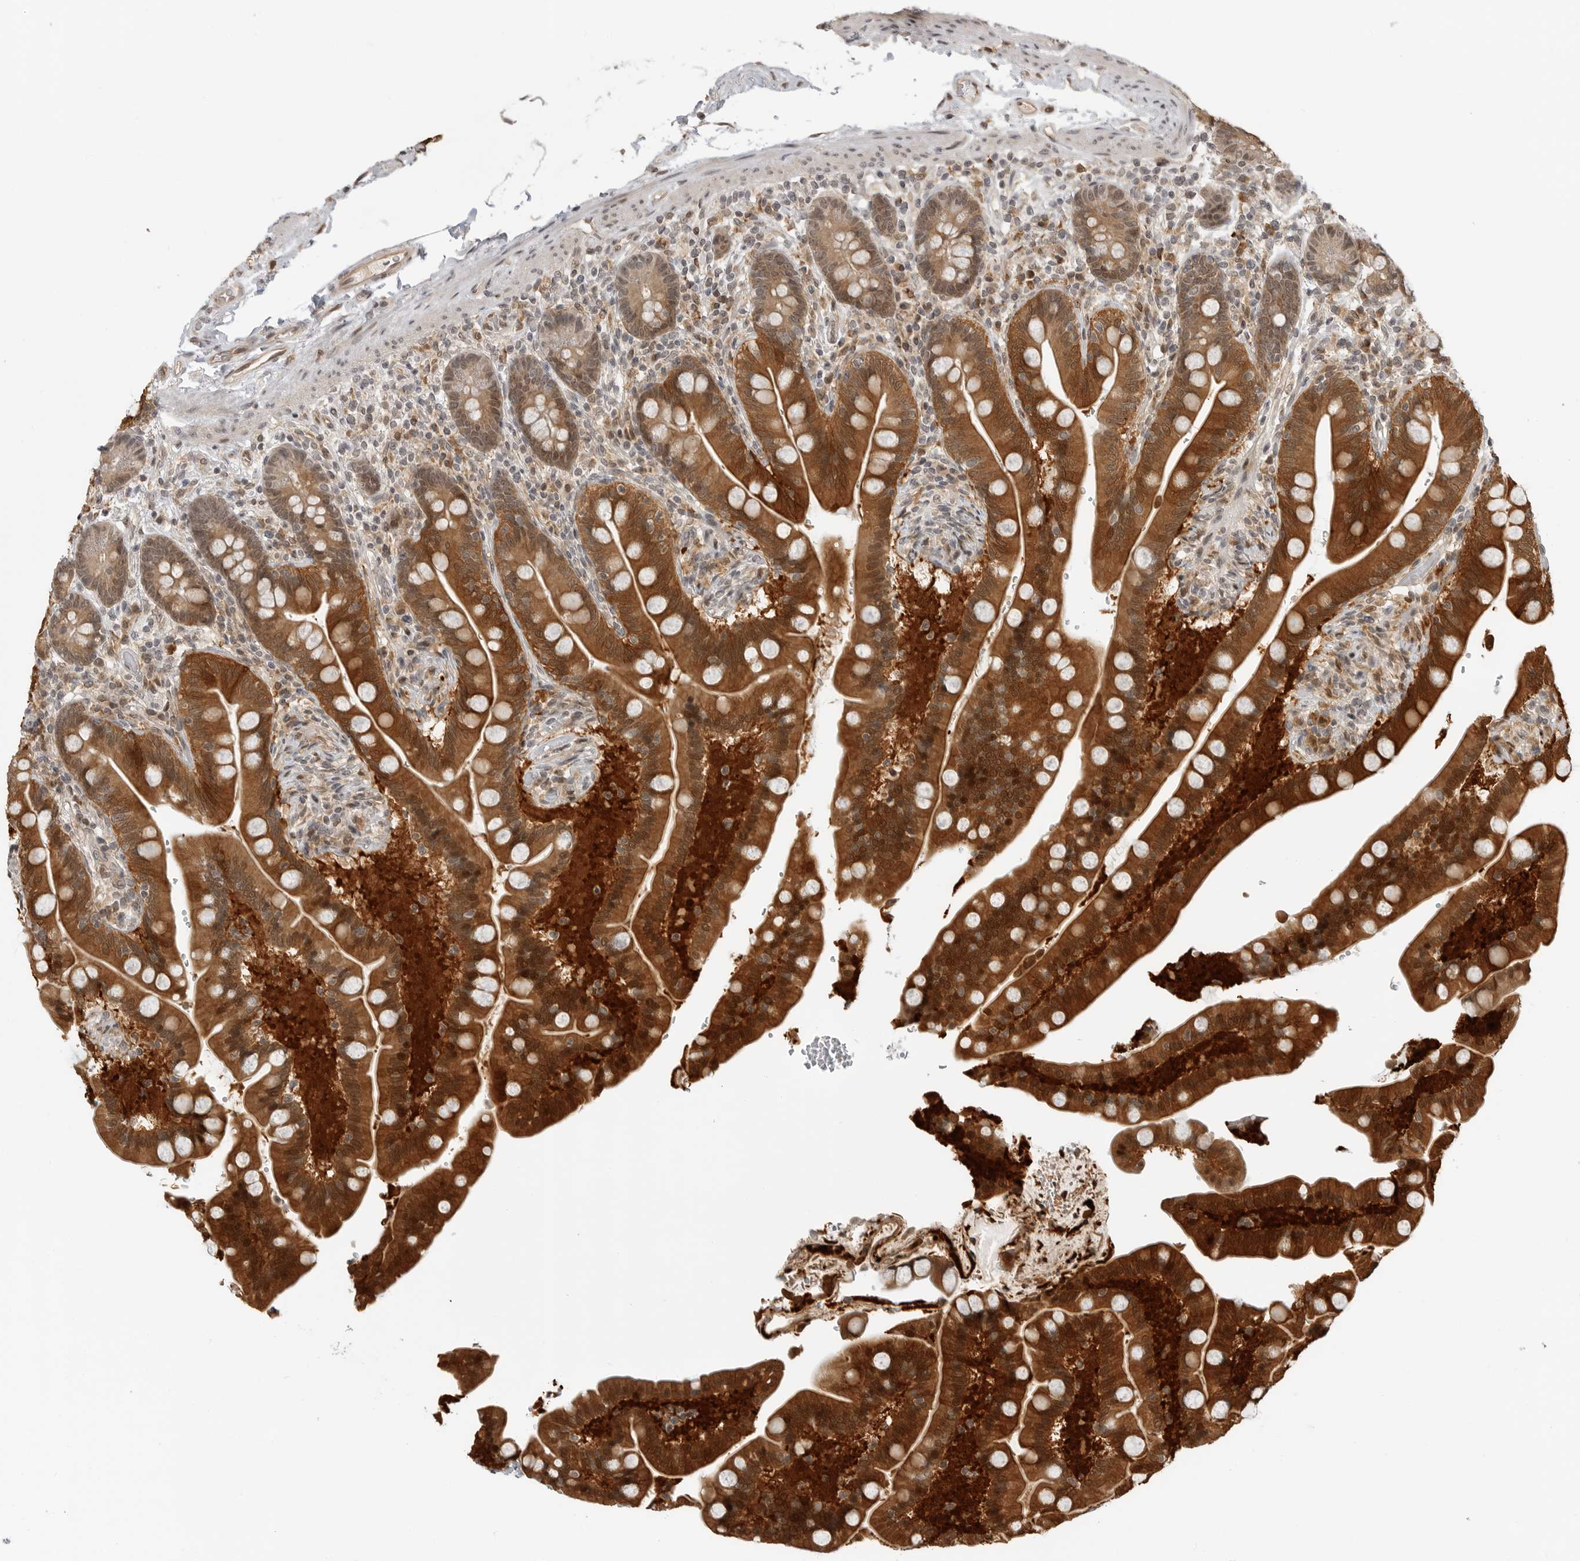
{"staining": {"intensity": "weak", "quantity": ">75%", "location": "cytoplasmic/membranous"}, "tissue": "colon", "cell_type": "Endothelial cells", "image_type": "normal", "snomed": [{"axis": "morphology", "description": "Normal tissue, NOS"}, {"axis": "topography", "description": "Smooth muscle"}, {"axis": "topography", "description": "Colon"}], "caption": "Immunohistochemistry of normal human colon demonstrates low levels of weak cytoplasmic/membranous staining in approximately >75% of endothelial cells. The staining was performed using DAB, with brown indicating positive protein expression. Nuclei are stained blue with hematoxylin.", "gene": "BMP2K", "patient": {"sex": "male", "age": 73}}